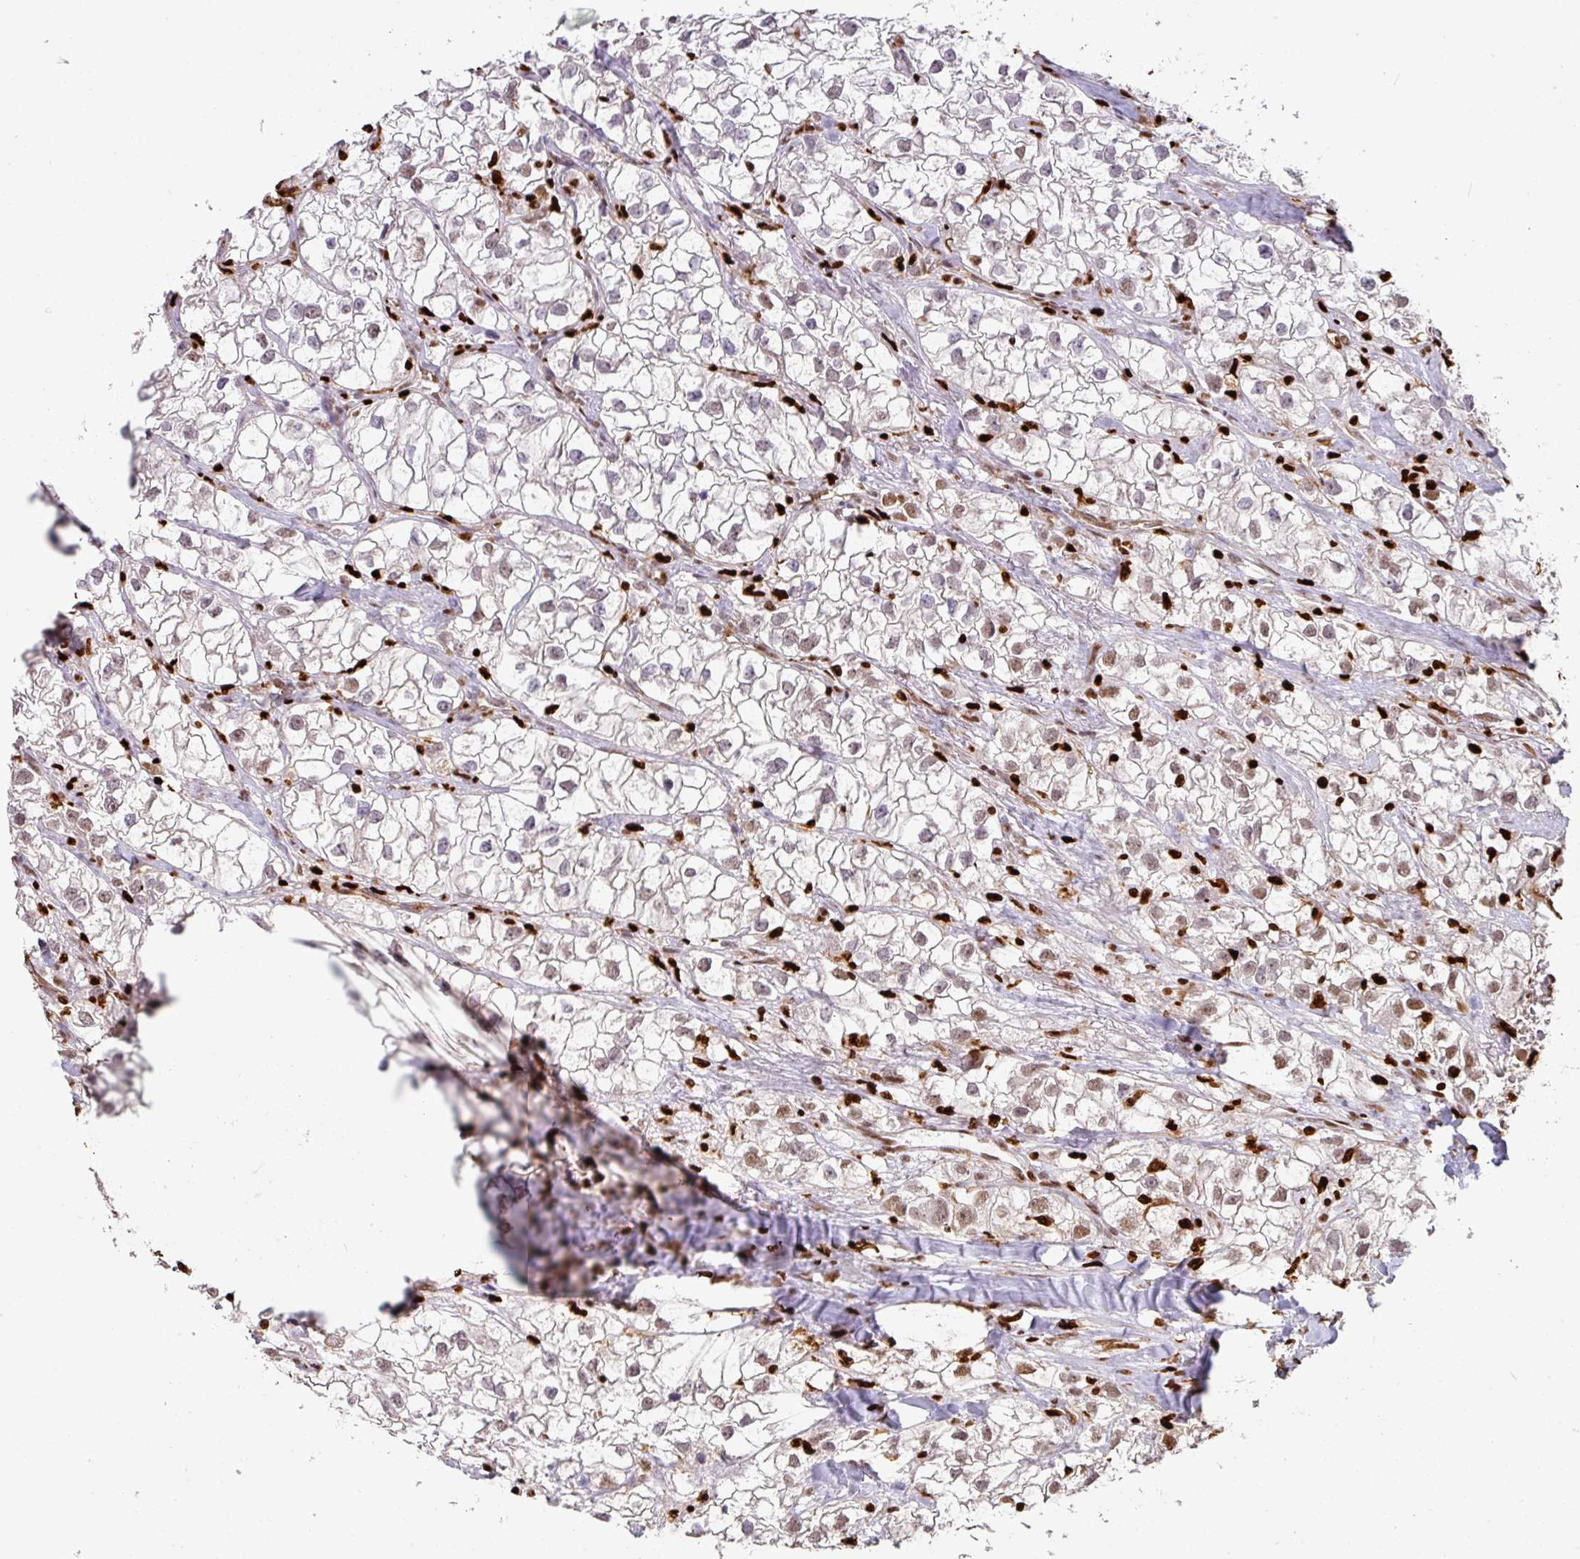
{"staining": {"intensity": "weak", "quantity": "<25%", "location": "nuclear"}, "tissue": "renal cancer", "cell_type": "Tumor cells", "image_type": "cancer", "snomed": [{"axis": "morphology", "description": "Adenocarcinoma, NOS"}, {"axis": "topography", "description": "Kidney"}], "caption": "A photomicrograph of human renal adenocarcinoma is negative for staining in tumor cells.", "gene": "SAMHD1", "patient": {"sex": "male", "age": 59}}